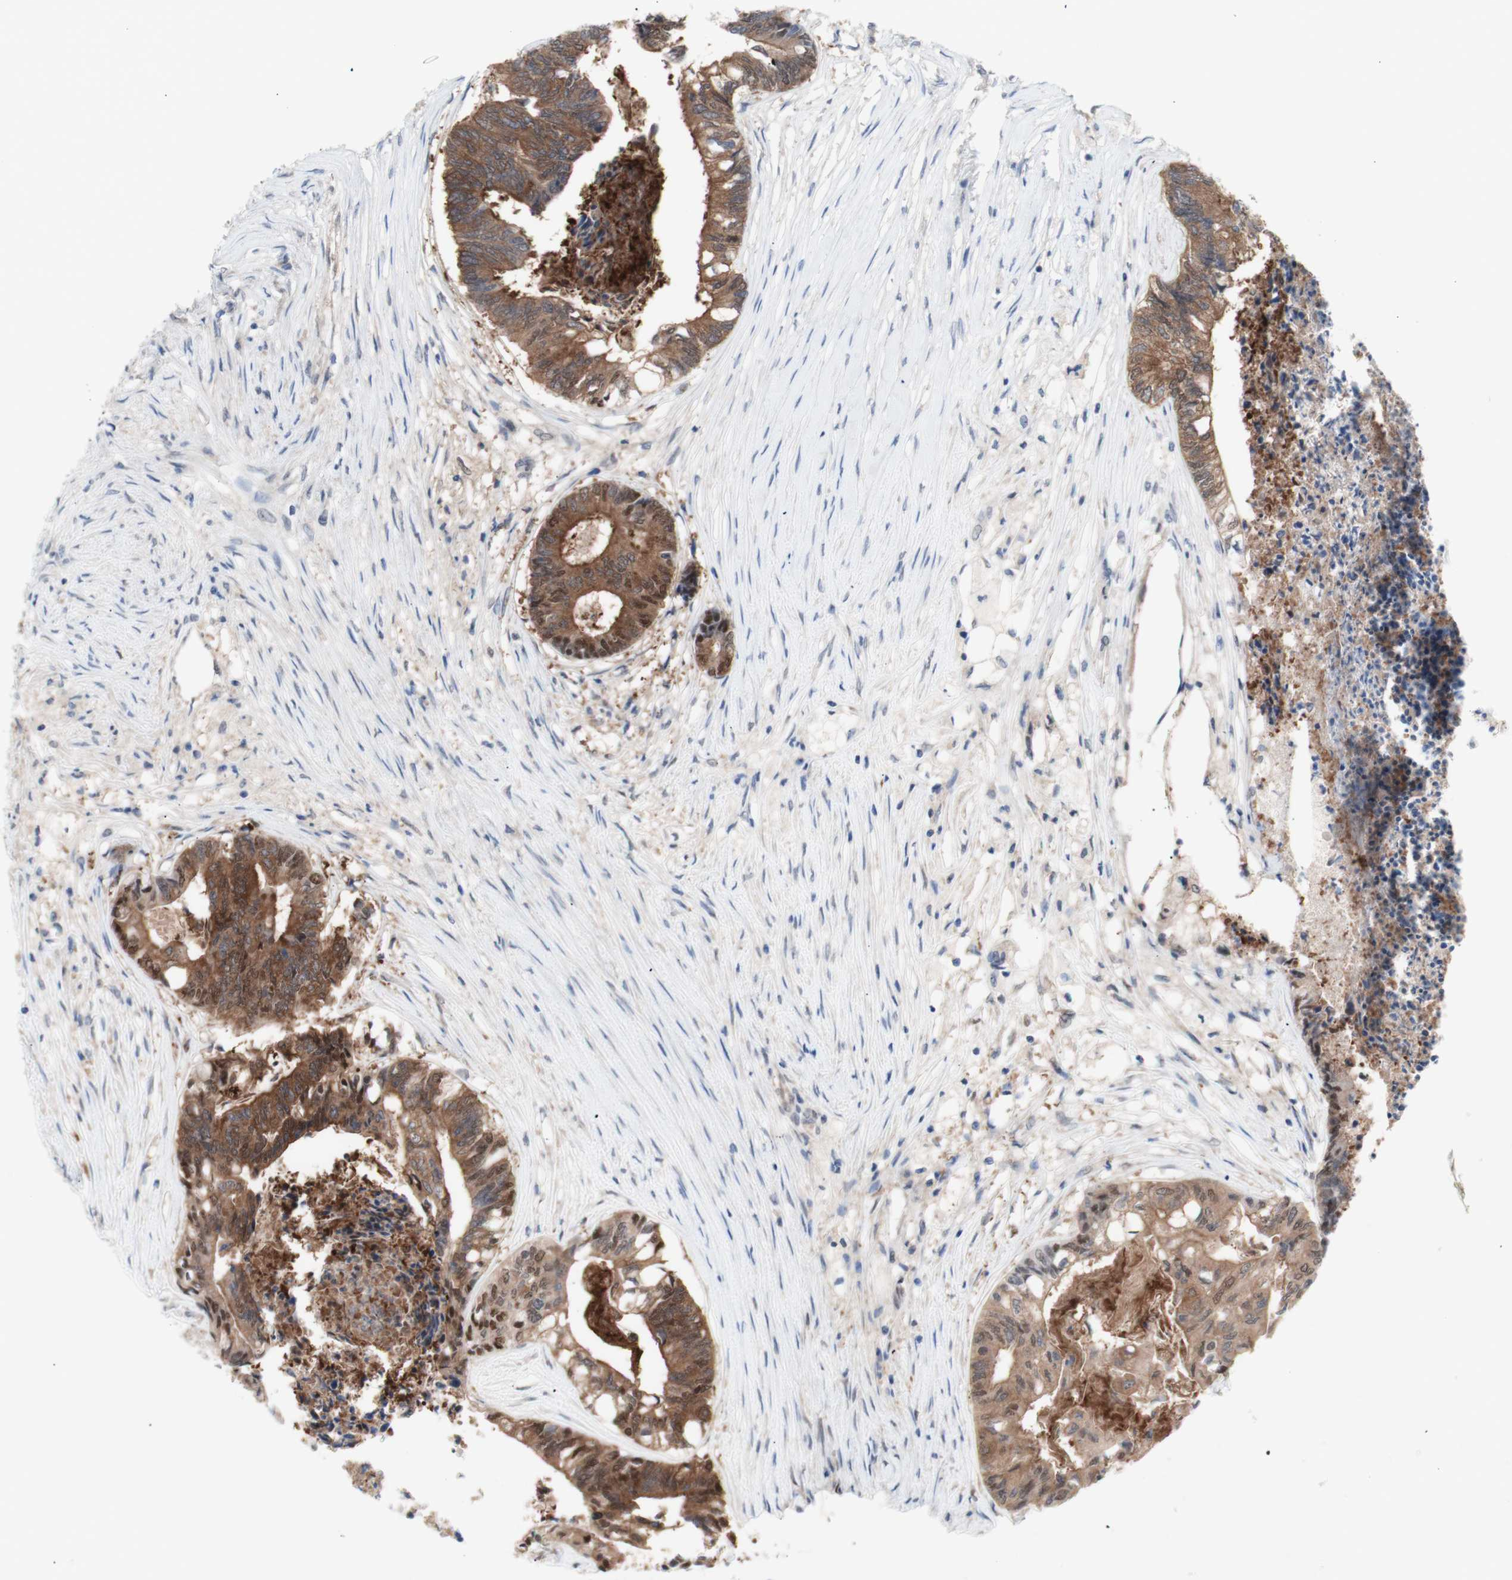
{"staining": {"intensity": "moderate", "quantity": ">75%", "location": "cytoplasmic/membranous"}, "tissue": "colorectal cancer", "cell_type": "Tumor cells", "image_type": "cancer", "snomed": [{"axis": "morphology", "description": "Adenocarcinoma, NOS"}, {"axis": "topography", "description": "Rectum"}], "caption": "Human colorectal cancer (adenocarcinoma) stained with a protein marker exhibits moderate staining in tumor cells.", "gene": "PRMT5", "patient": {"sex": "male", "age": 63}}